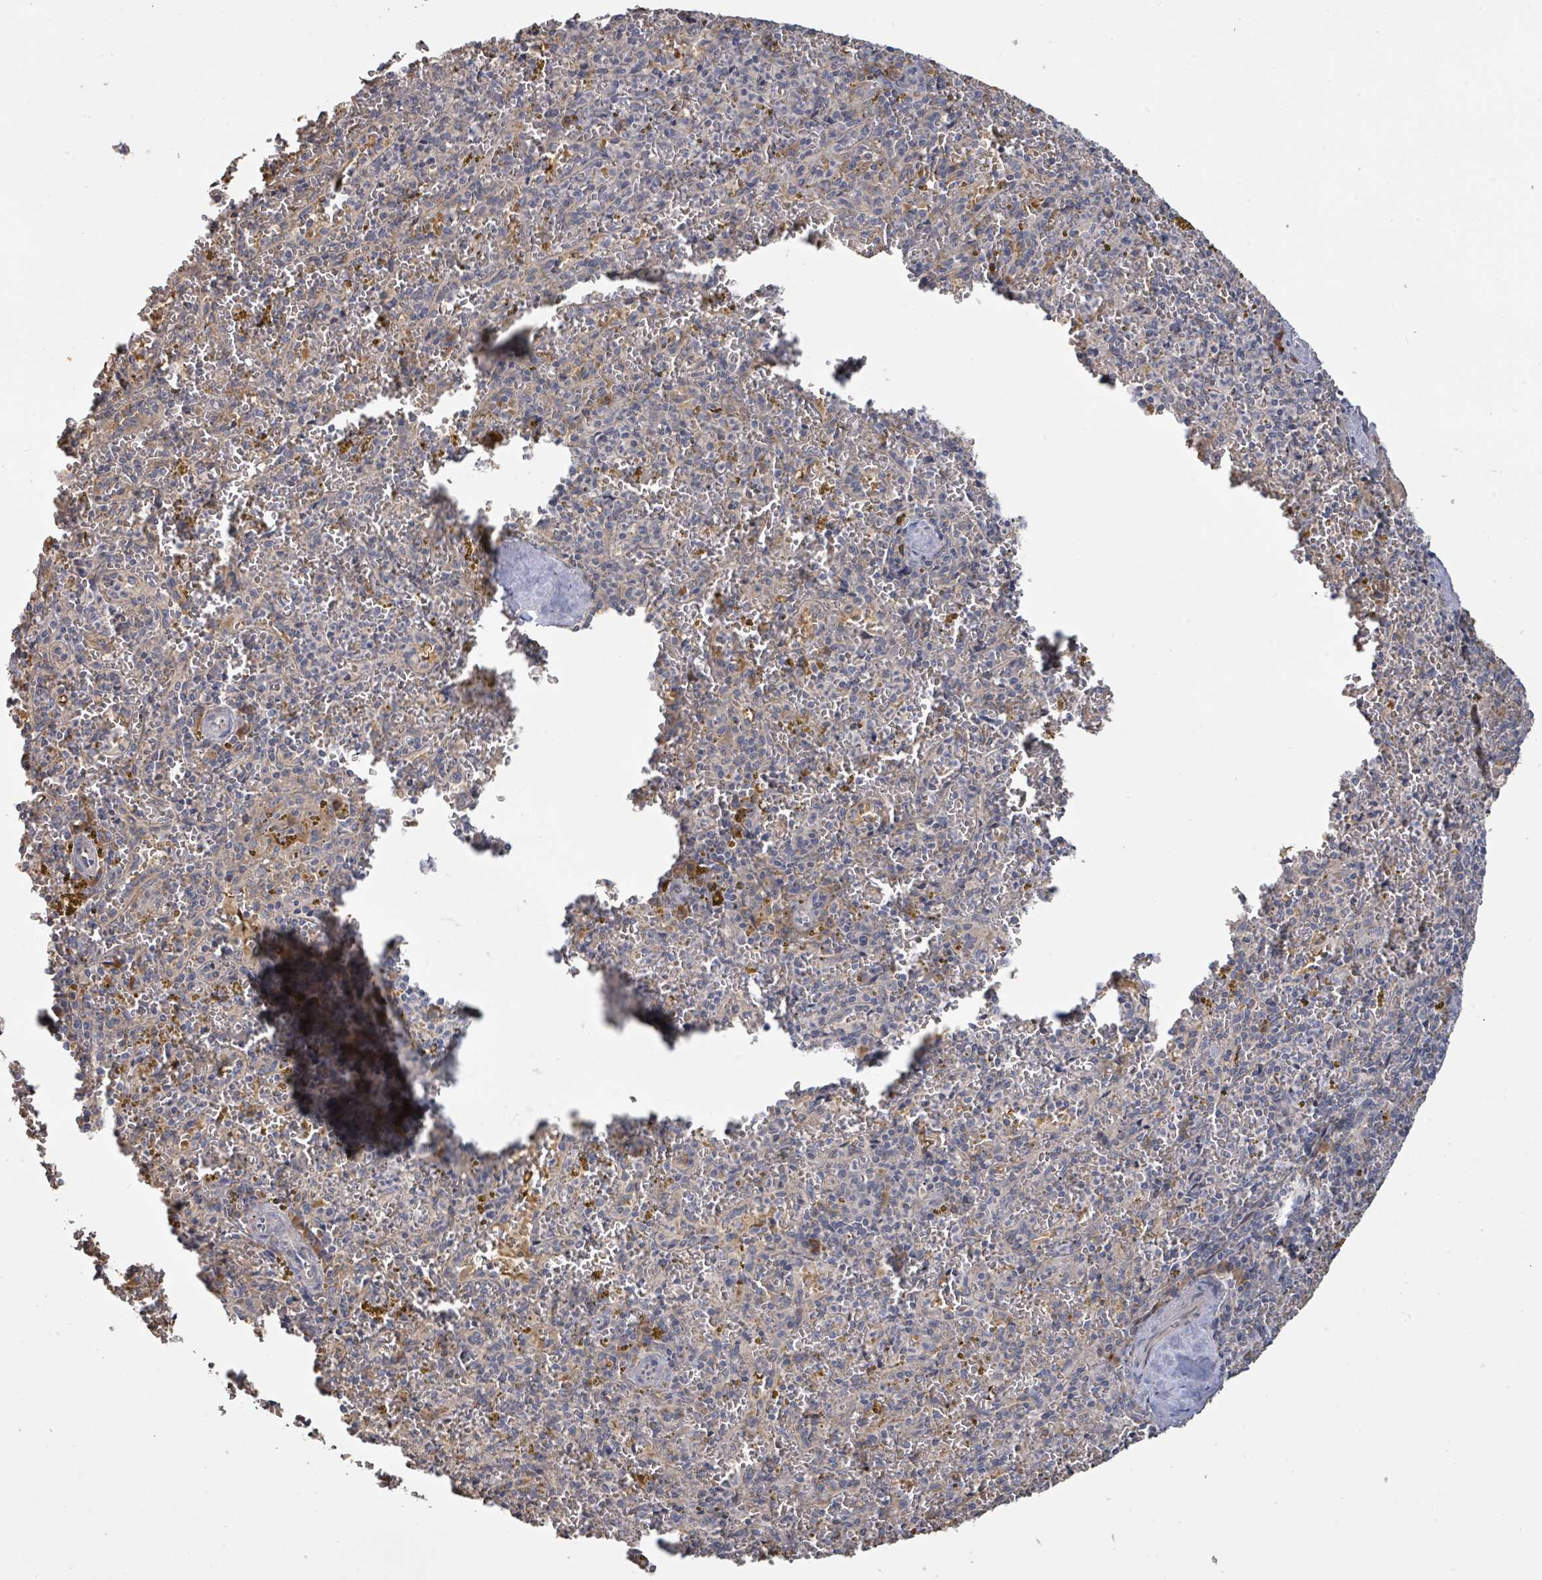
{"staining": {"intensity": "negative", "quantity": "none", "location": "none"}, "tissue": "spleen", "cell_type": "Cells in red pulp", "image_type": "normal", "snomed": [{"axis": "morphology", "description": "Normal tissue, NOS"}, {"axis": "topography", "description": "Spleen"}], "caption": "High power microscopy photomicrograph of an IHC photomicrograph of normal spleen, revealing no significant expression in cells in red pulp. (DAB immunohistochemistry (IHC) with hematoxylin counter stain).", "gene": "KCNS2", "patient": {"sex": "male", "age": 57}}